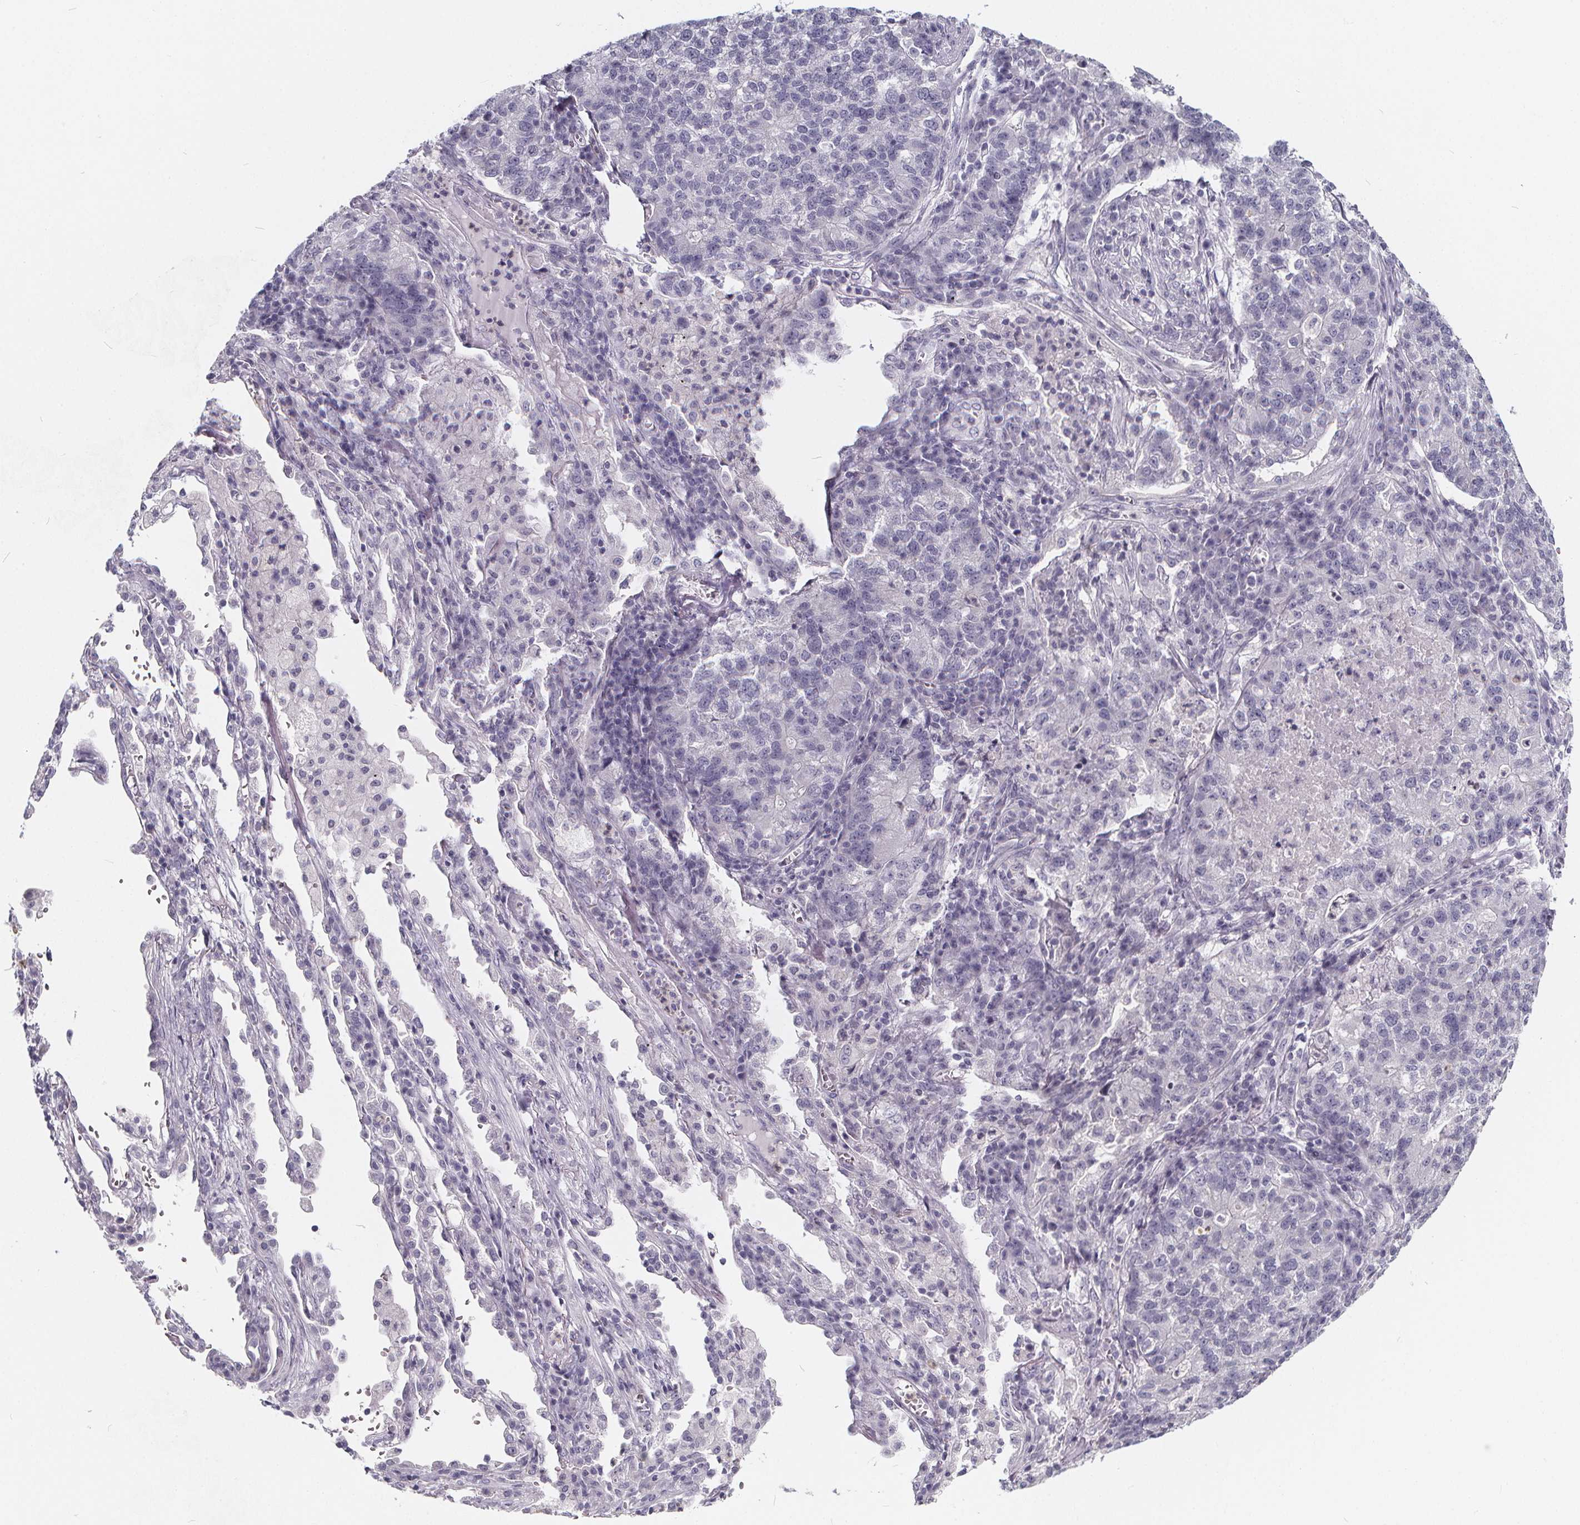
{"staining": {"intensity": "negative", "quantity": "none", "location": "none"}, "tissue": "lung cancer", "cell_type": "Tumor cells", "image_type": "cancer", "snomed": [{"axis": "morphology", "description": "Adenocarcinoma, NOS"}, {"axis": "topography", "description": "Lung"}], "caption": "DAB immunohistochemical staining of human lung cancer (adenocarcinoma) shows no significant positivity in tumor cells.", "gene": "SPEF2", "patient": {"sex": "male", "age": 57}}